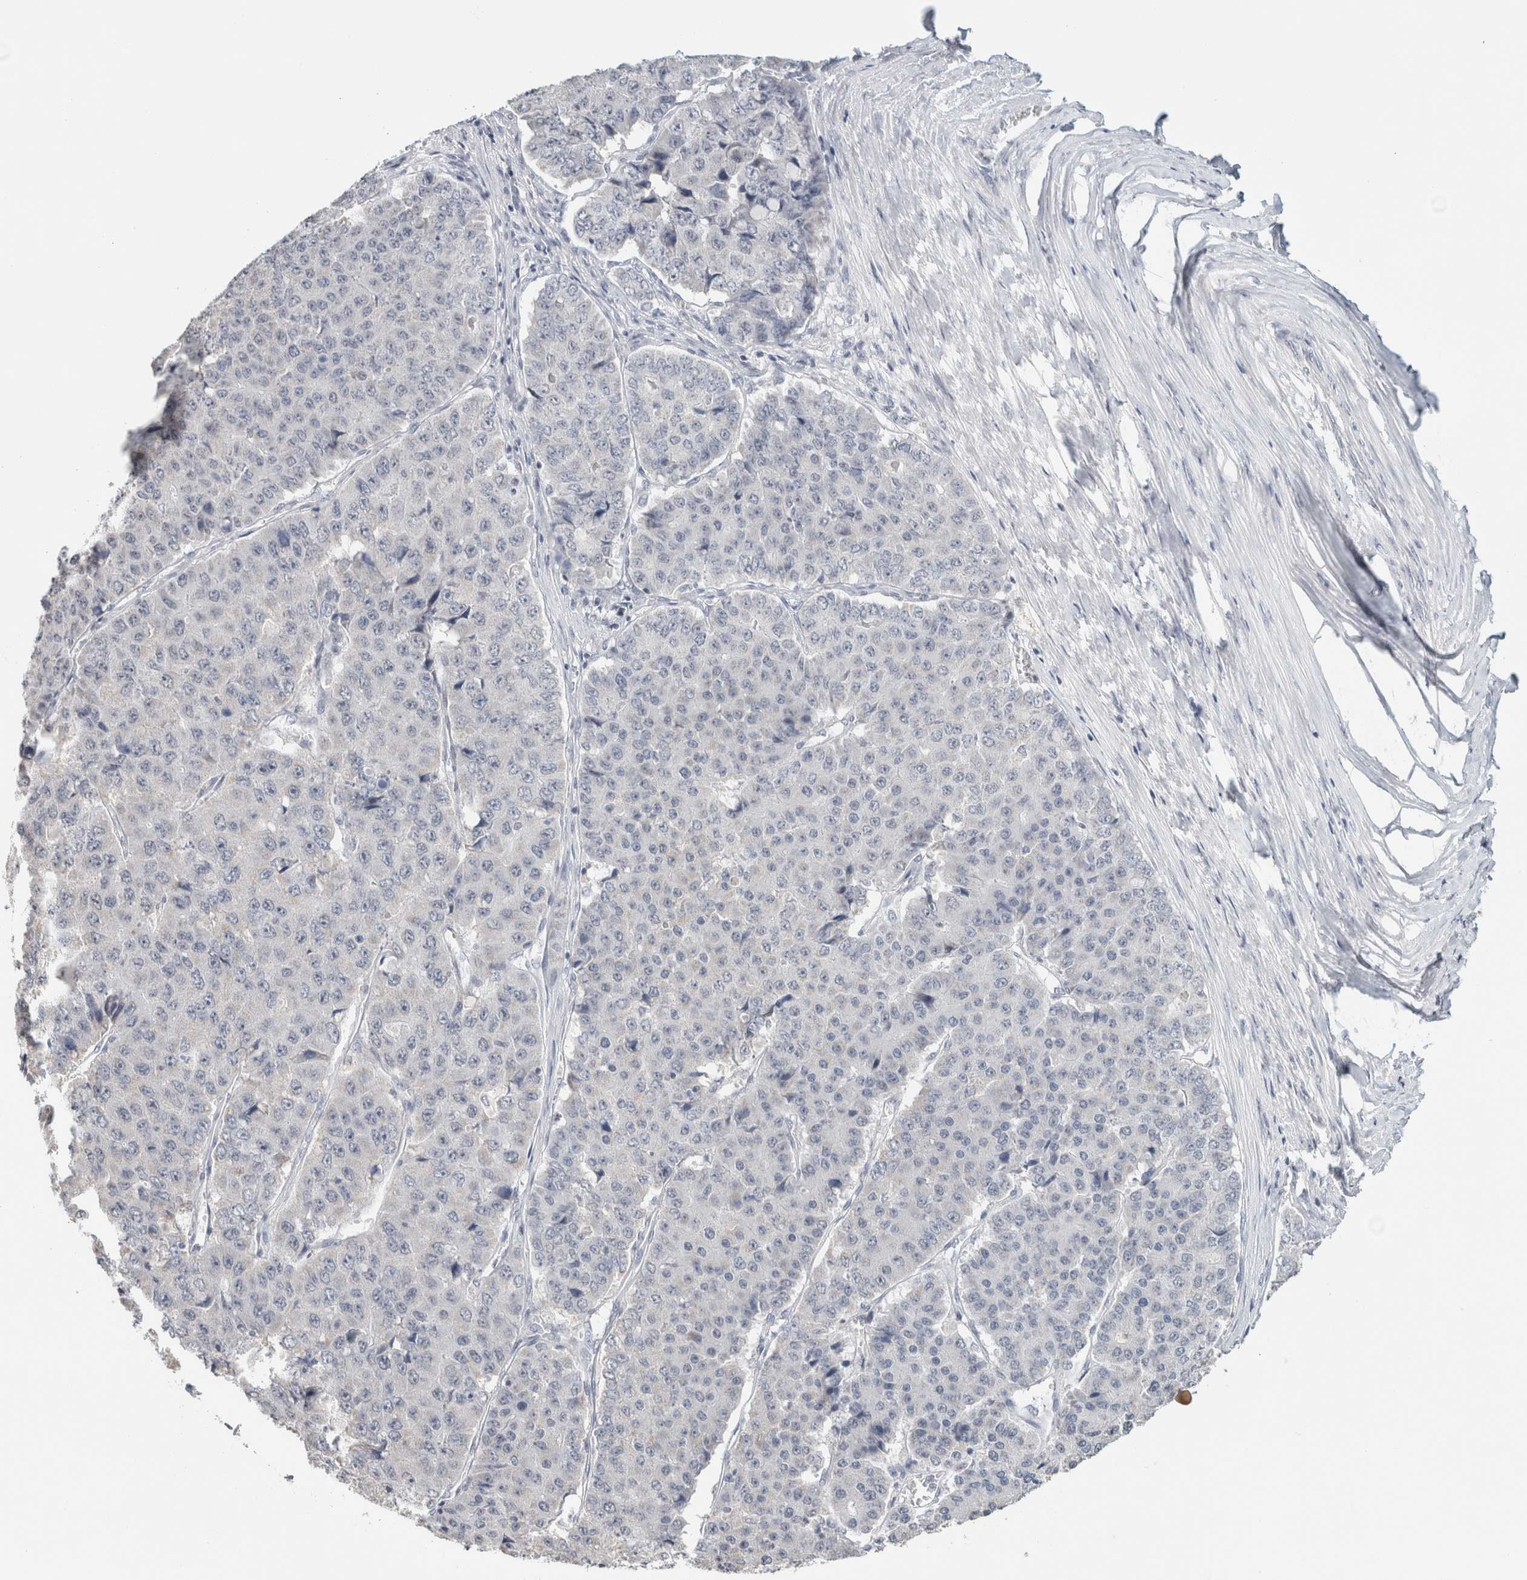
{"staining": {"intensity": "negative", "quantity": "none", "location": "none"}, "tissue": "pancreatic cancer", "cell_type": "Tumor cells", "image_type": "cancer", "snomed": [{"axis": "morphology", "description": "Adenocarcinoma, NOS"}, {"axis": "topography", "description": "Pancreas"}], "caption": "Tumor cells show no significant protein positivity in pancreatic cancer.", "gene": "CRAT", "patient": {"sex": "male", "age": 50}}